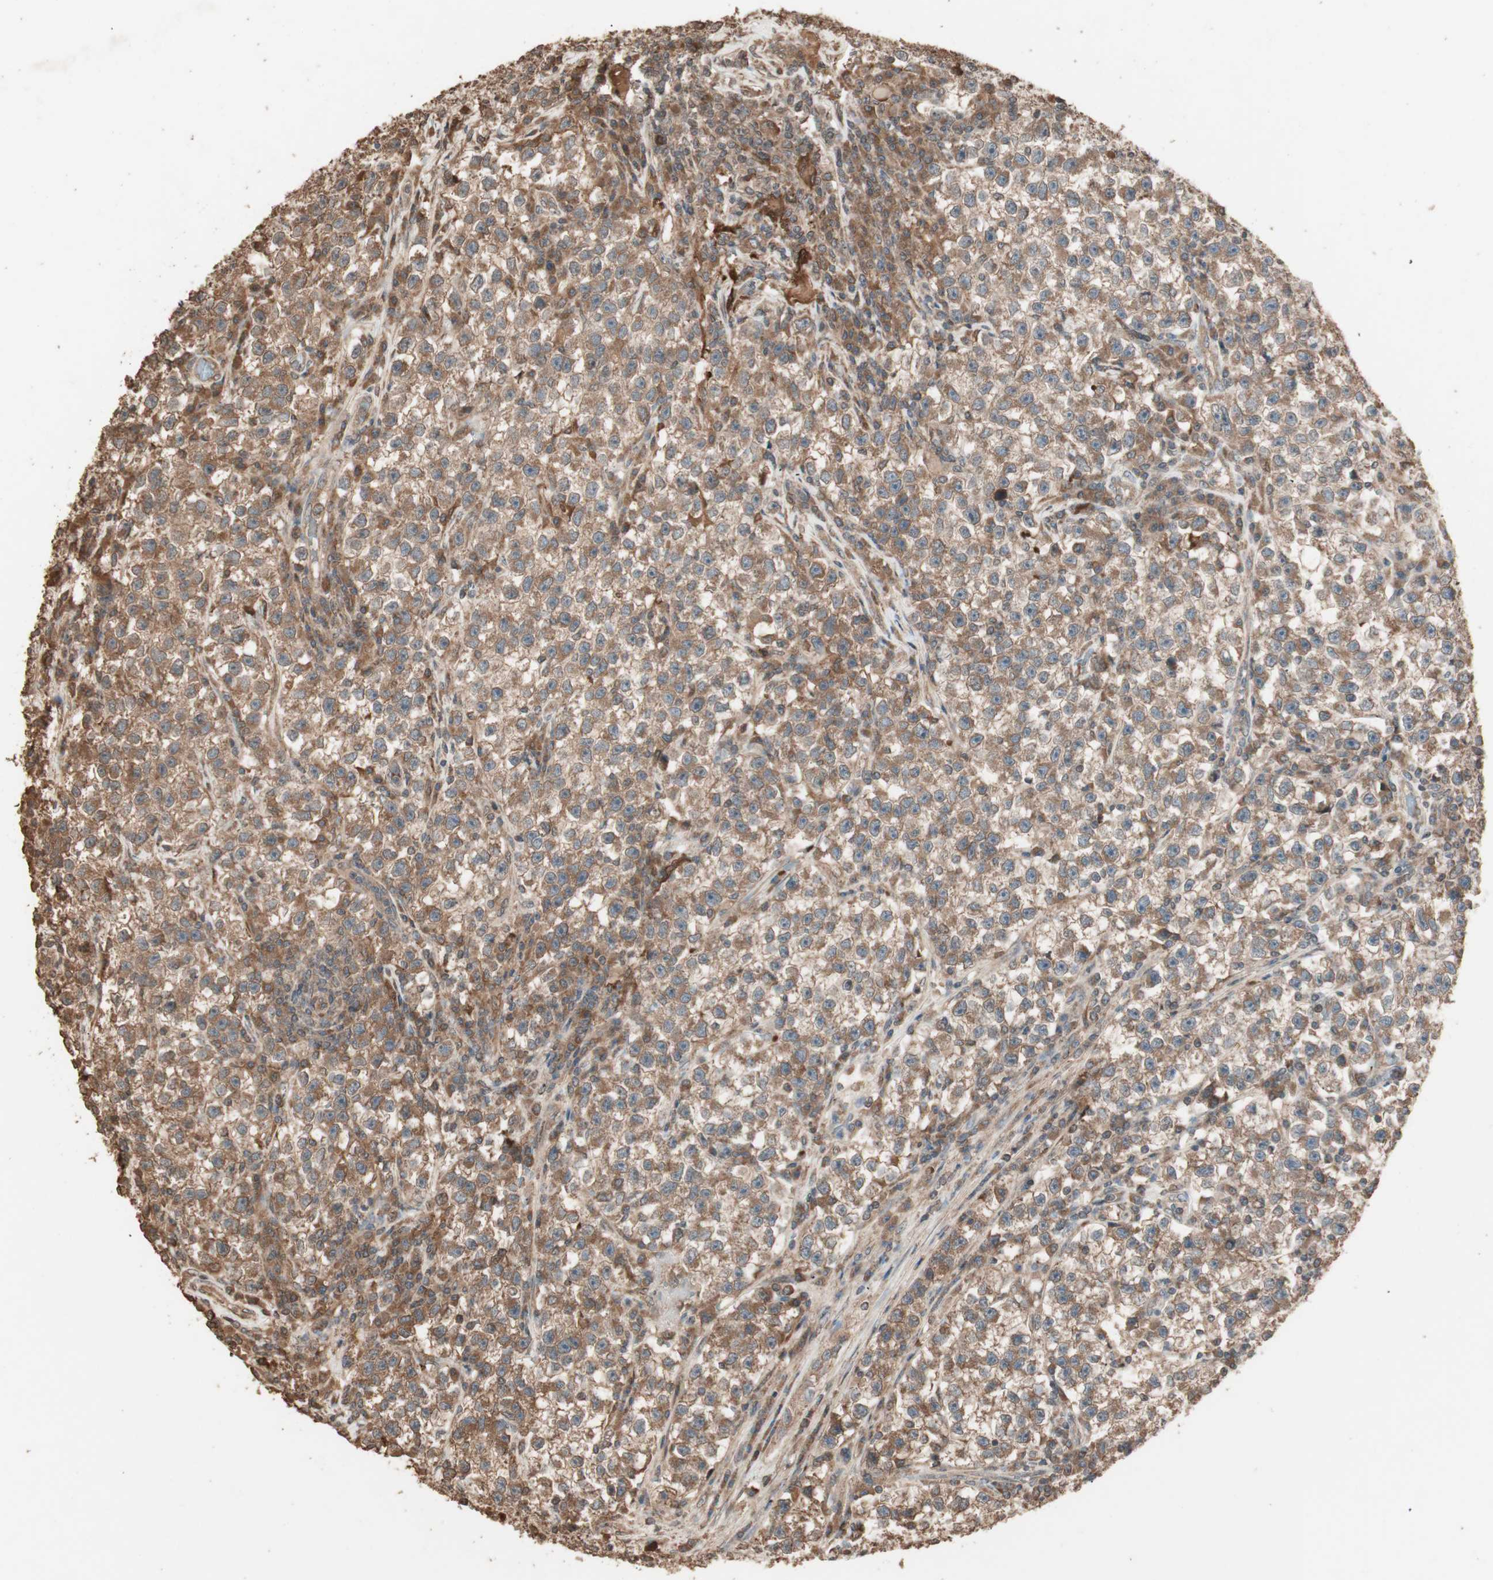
{"staining": {"intensity": "moderate", "quantity": ">75%", "location": "cytoplasmic/membranous"}, "tissue": "testis cancer", "cell_type": "Tumor cells", "image_type": "cancer", "snomed": [{"axis": "morphology", "description": "Seminoma, NOS"}, {"axis": "topography", "description": "Testis"}], "caption": "IHC staining of testis cancer, which demonstrates medium levels of moderate cytoplasmic/membranous staining in about >75% of tumor cells indicating moderate cytoplasmic/membranous protein staining. The staining was performed using DAB (3,3'-diaminobenzidine) (brown) for protein detection and nuclei were counterstained in hematoxylin (blue).", "gene": "USP20", "patient": {"sex": "male", "age": 22}}